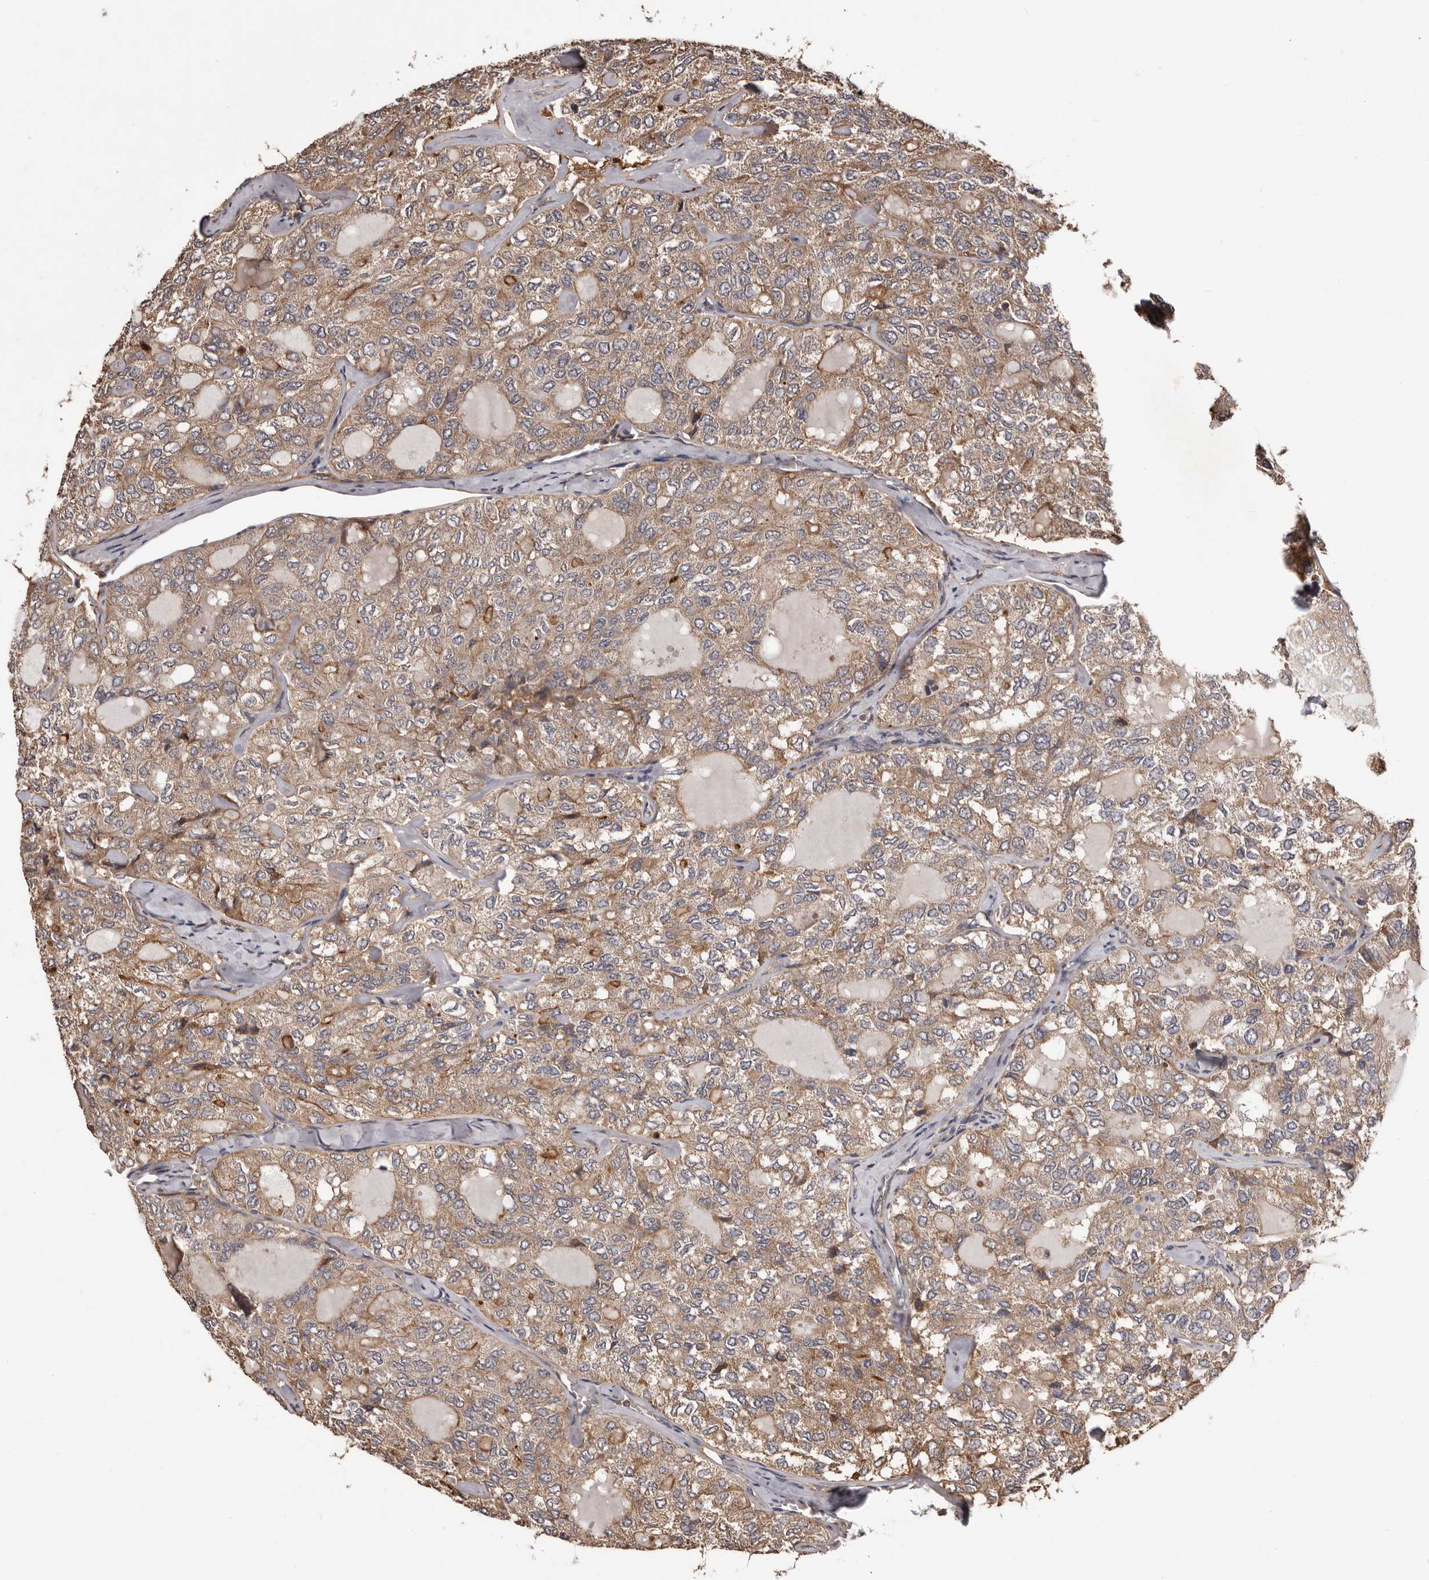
{"staining": {"intensity": "moderate", "quantity": ">75%", "location": "cytoplasmic/membranous"}, "tissue": "thyroid cancer", "cell_type": "Tumor cells", "image_type": "cancer", "snomed": [{"axis": "morphology", "description": "Follicular adenoma carcinoma, NOS"}, {"axis": "topography", "description": "Thyroid gland"}], "caption": "Thyroid cancer (follicular adenoma carcinoma) was stained to show a protein in brown. There is medium levels of moderate cytoplasmic/membranous positivity in approximately >75% of tumor cells.", "gene": "ADAMTS2", "patient": {"sex": "male", "age": 75}}